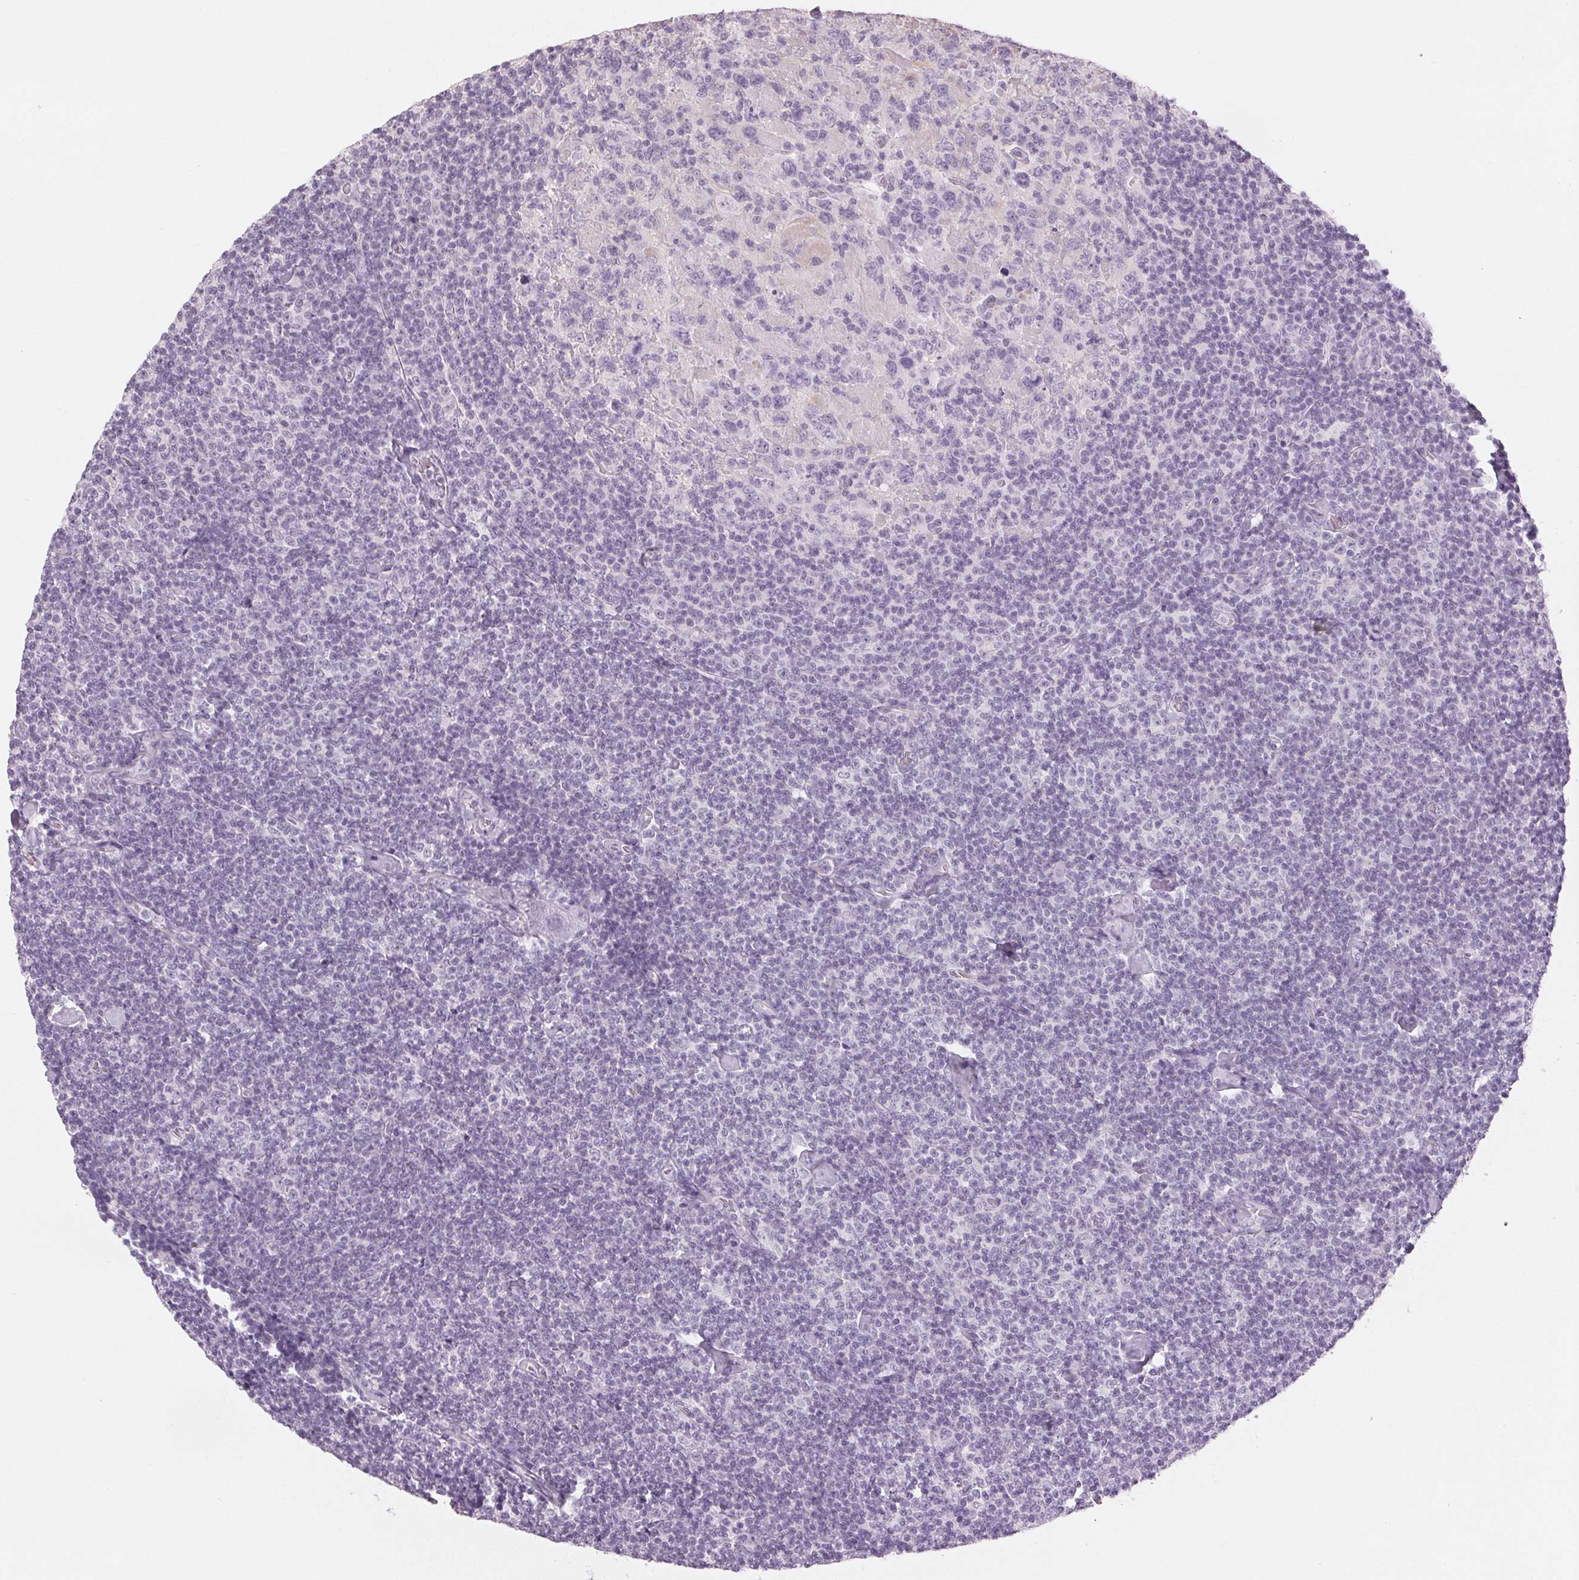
{"staining": {"intensity": "negative", "quantity": "none", "location": "none"}, "tissue": "lymphoma", "cell_type": "Tumor cells", "image_type": "cancer", "snomed": [{"axis": "morphology", "description": "Malignant lymphoma, non-Hodgkin's type, Low grade"}, {"axis": "topography", "description": "Lymph node"}], "caption": "IHC image of neoplastic tissue: human malignant lymphoma, non-Hodgkin's type (low-grade) stained with DAB reveals no significant protein staining in tumor cells.", "gene": "DNAJC6", "patient": {"sex": "male", "age": 81}}